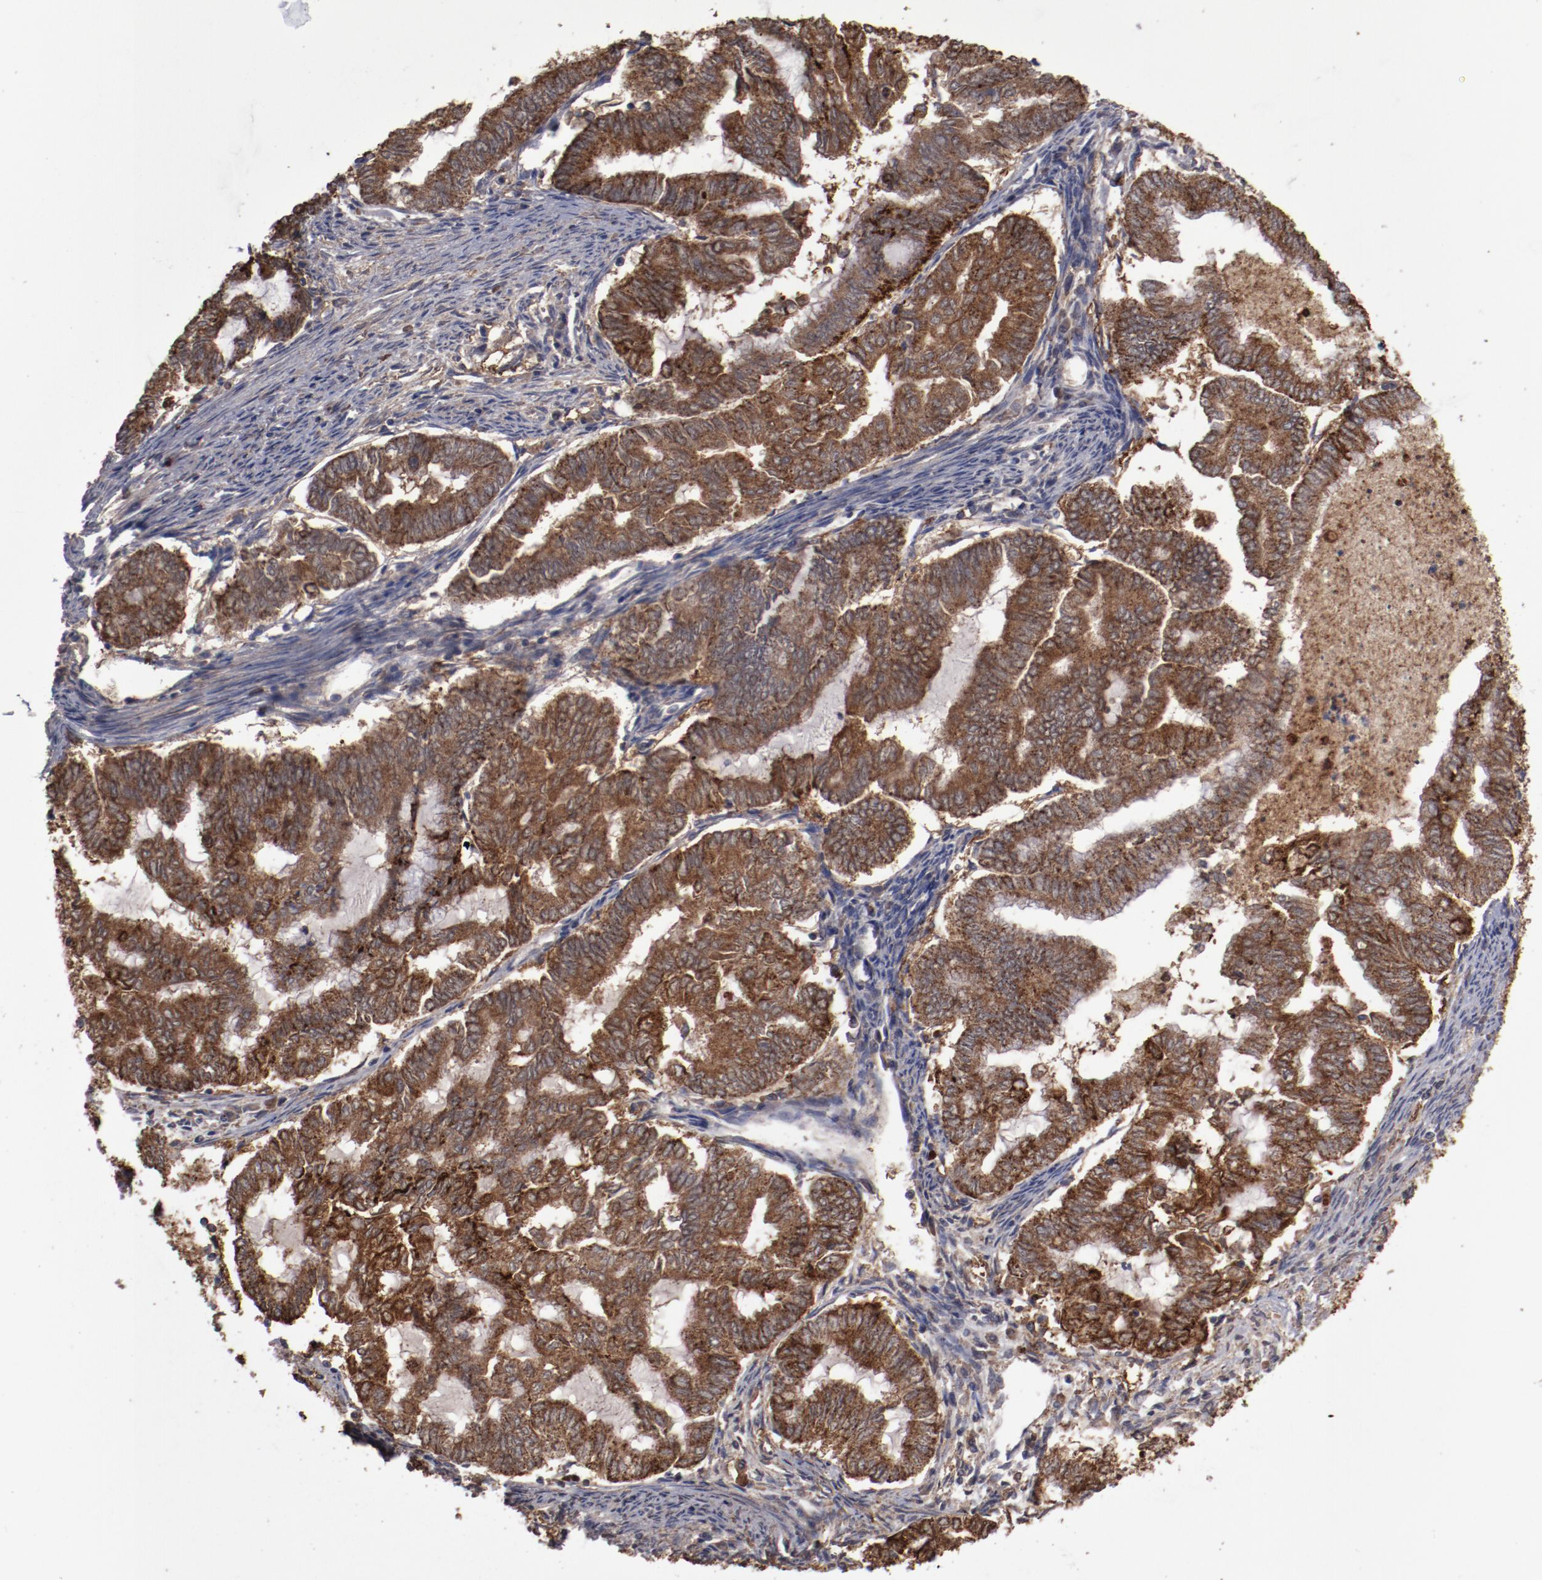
{"staining": {"intensity": "strong", "quantity": ">75%", "location": "cytoplasmic/membranous"}, "tissue": "endometrial cancer", "cell_type": "Tumor cells", "image_type": "cancer", "snomed": [{"axis": "morphology", "description": "Adenocarcinoma, NOS"}, {"axis": "topography", "description": "Endometrium"}], "caption": "Immunohistochemical staining of endometrial cancer displays strong cytoplasmic/membranous protein staining in approximately >75% of tumor cells. The staining was performed using DAB (3,3'-diaminobenzidine), with brown indicating positive protein expression. Nuclei are stained blue with hematoxylin.", "gene": "LRRC75B", "patient": {"sex": "female", "age": 79}}